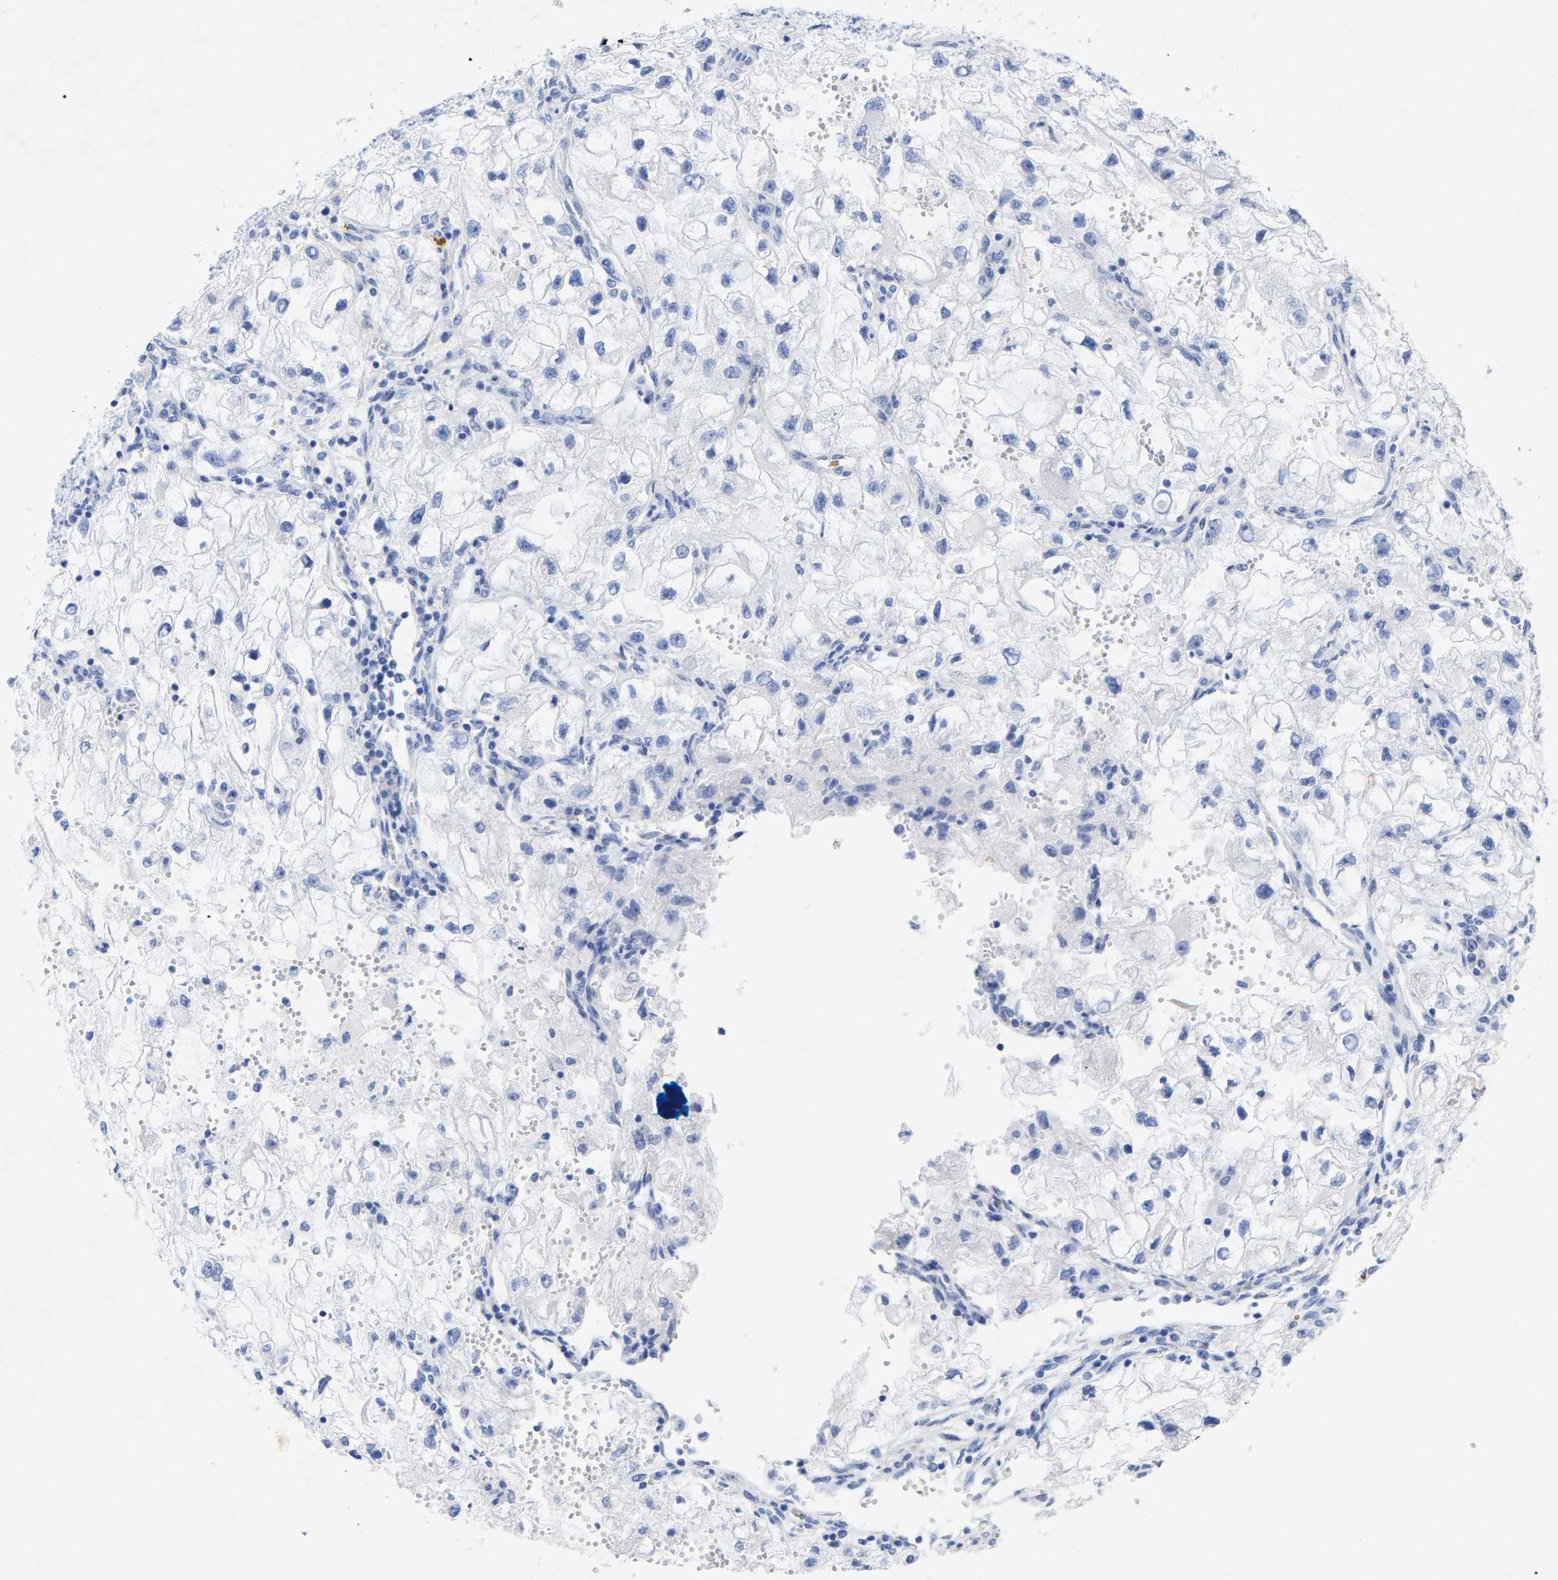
{"staining": {"intensity": "negative", "quantity": "none", "location": "none"}, "tissue": "renal cancer", "cell_type": "Tumor cells", "image_type": "cancer", "snomed": [{"axis": "morphology", "description": "Adenocarcinoma, NOS"}, {"axis": "topography", "description": "Kidney"}], "caption": "This image is of renal cancer (adenocarcinoma) stained with immunohistochemistry (IHC) to label a protein in brown with the nuclei are counter-stained blue. There is no staining in tumor cells.", "gene": "HAPLN1", "patient": {"sex": "female", "age": 70}}